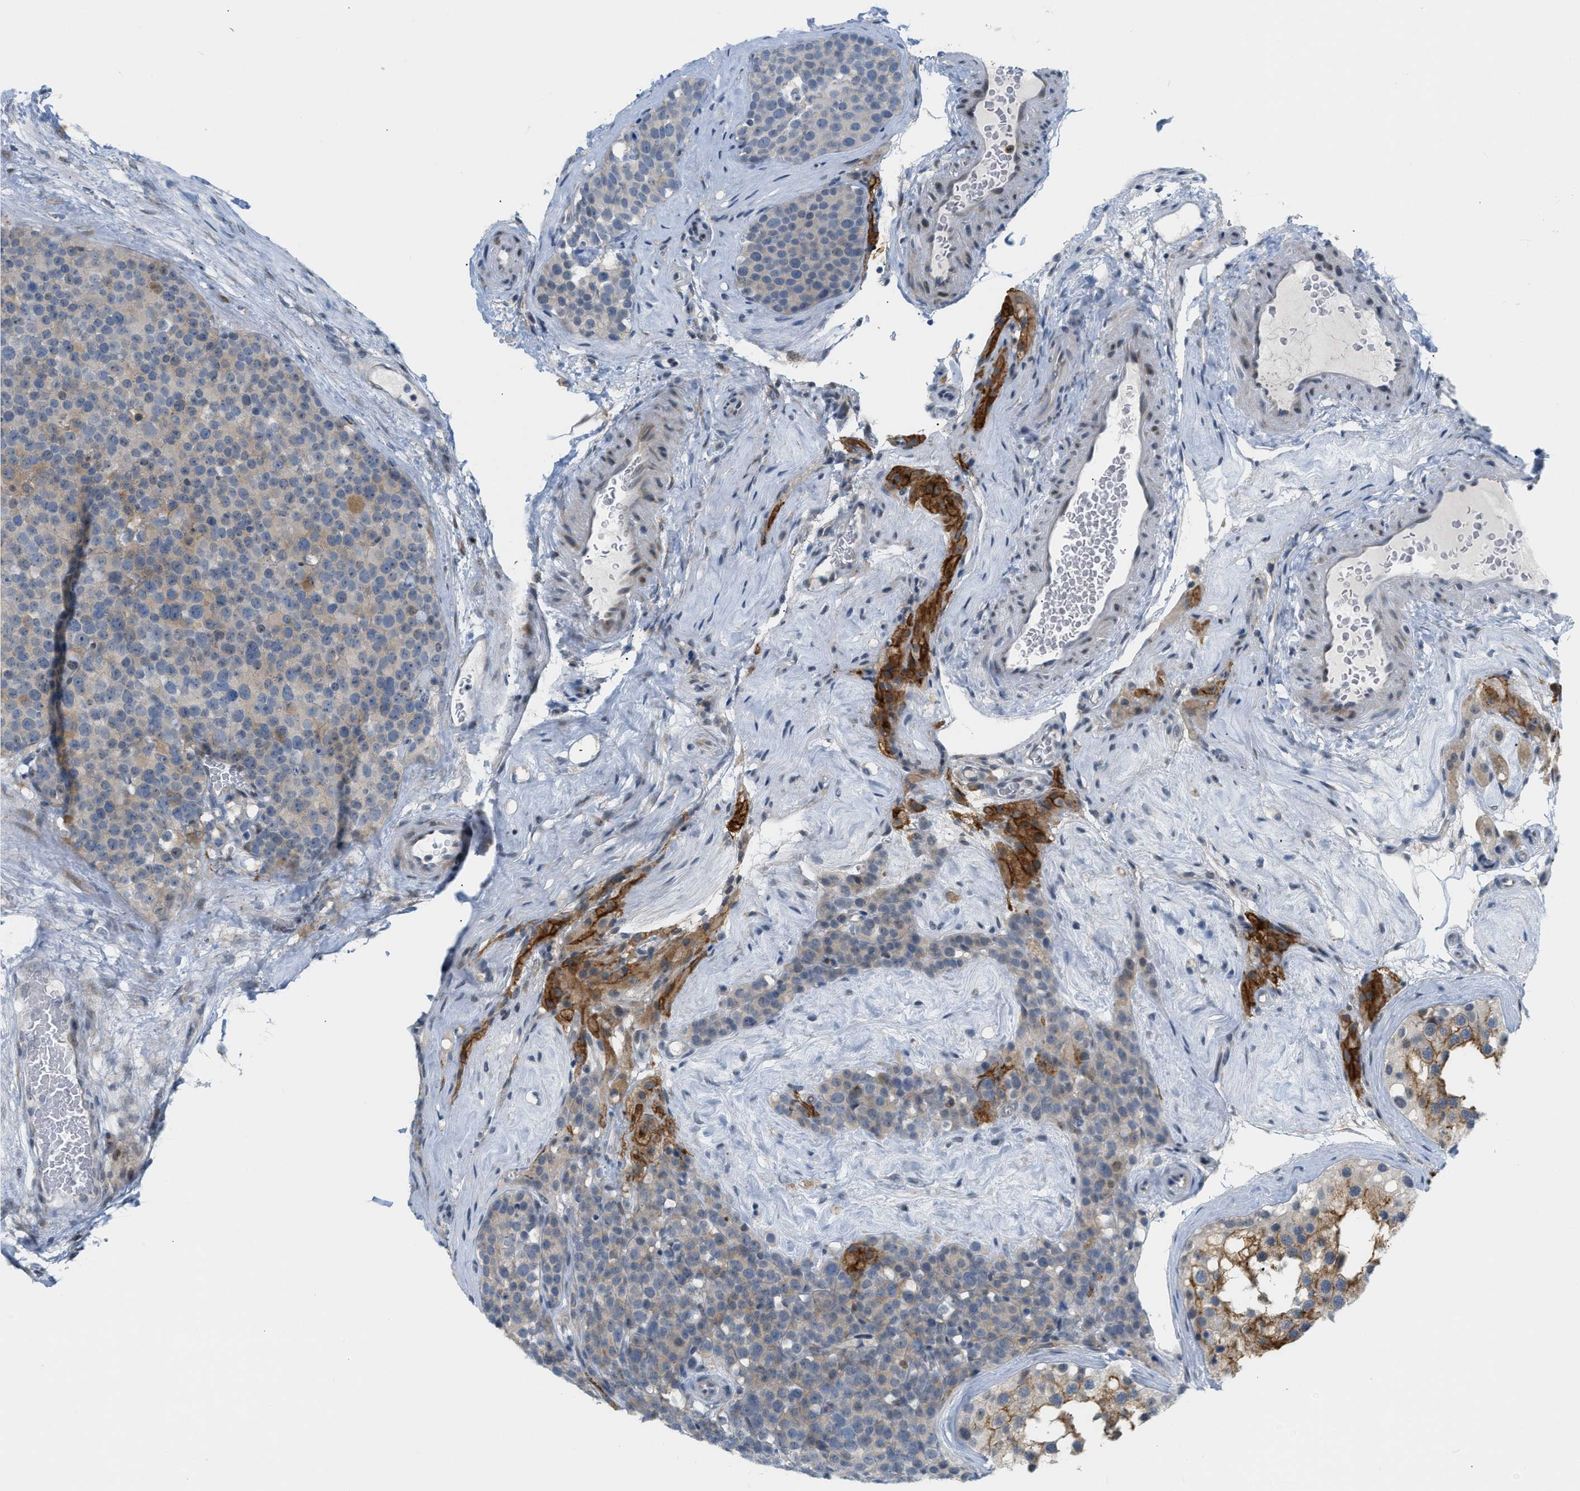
{"staining": {"intensity": "moderate", "quantity": "<25%", "location": "cytoplasmic/membranous"}, "tissue": "testis cancer", "cell_type": "Tumor cells", "image_type": "cancer", "snomed": [{"axis": "morphology", "description": "Seminoma, NOS"}, {"axis": "topography", "description": "Testis"}], "caption": "The immunohistochemical stain labels moderate cytoplasmic/membranous staining in tumor cells of testis cancer (seminoma) tissue. Using DAB (brown) and hematoxylin (blue) stains, captured at high magnification using brightfield microscopy.", "gene": "ZNF408", "patient": {"sex": "male", "age": 71}}